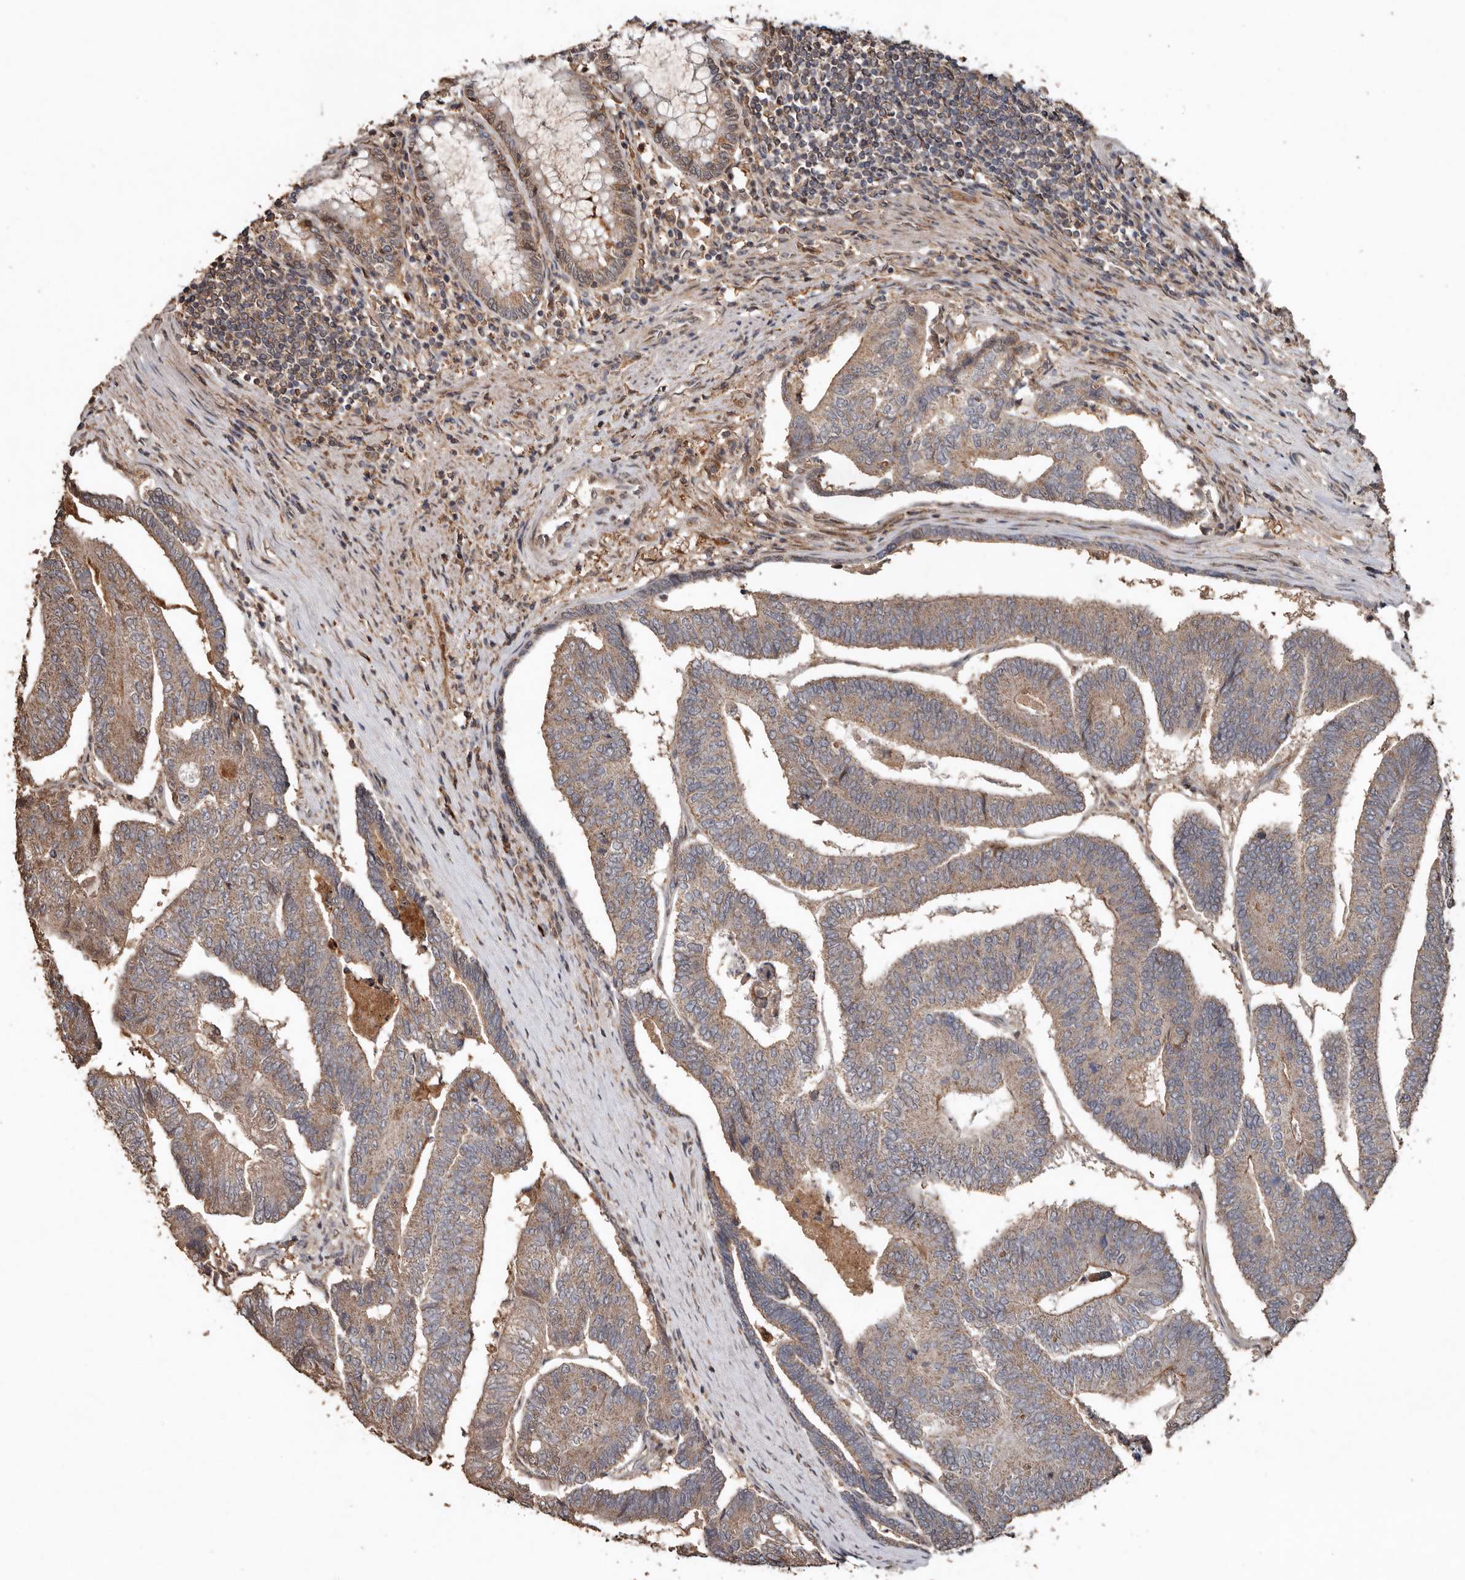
{"staining": {"intensity": "weak", "quantity": ">75%", "location": "cytoplasmic/membranous"}, "tissue": "colorectal cancer", "cell_type": "Tumor cells", "image_type": "cancer", "snomed": [{"axis": "morphology", "description": "Adenocarcinoma, NOS"}, {"axis": "topography", "description": "Colon"}], "caption": "IHC photomicrograph of colorectal adenocarcinoma stained for a protein (brown), which displays low levels of weak cytoplasmic/membranous expression in approximately >75% of tumor cells.", "gene": "RANBP17", "patient": {"sex": "female", "age": 67}}